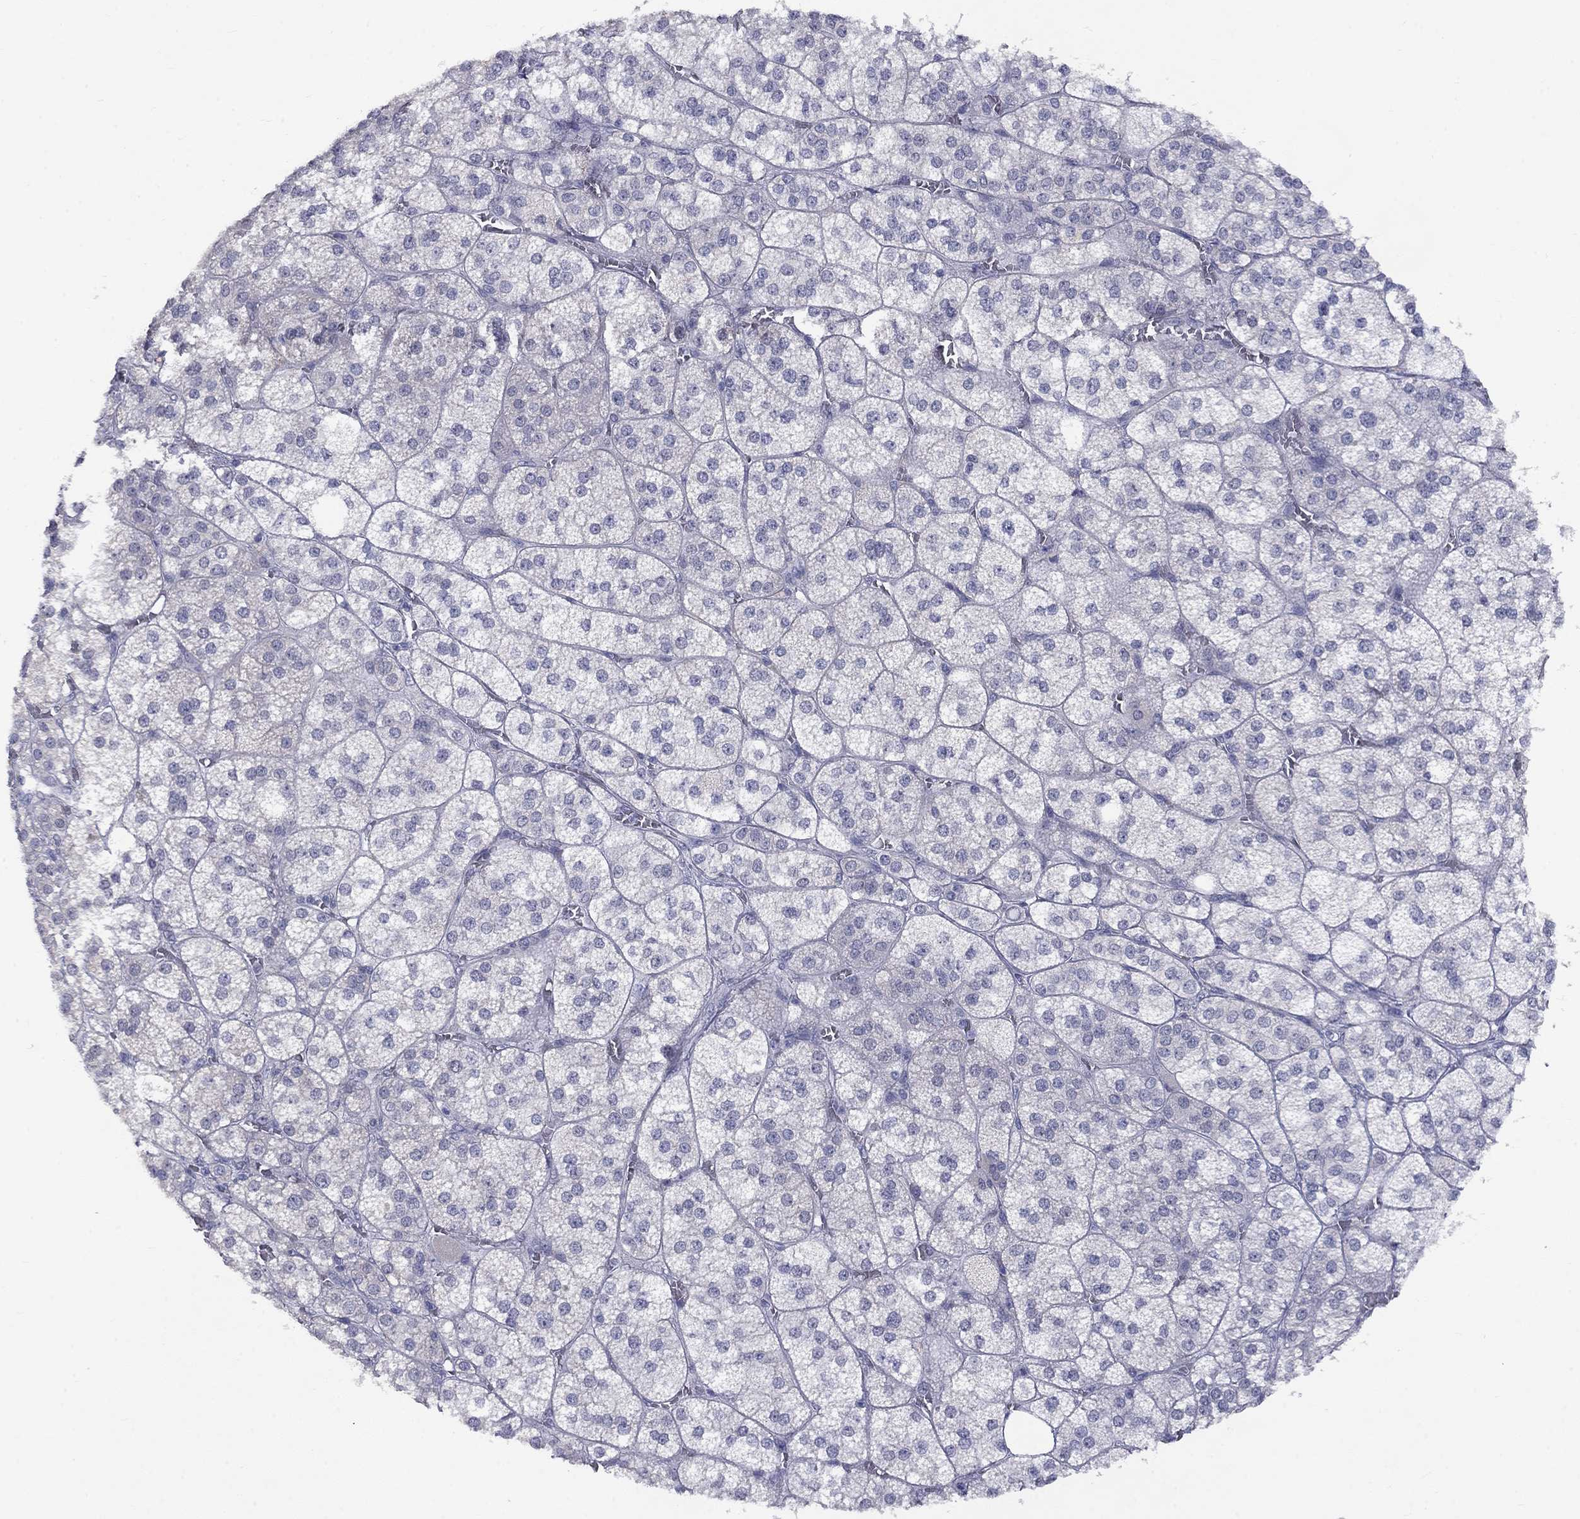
{"staining": {"intensity": "negative", "quantity": "none", "location": "none"}, "tissue": "adrenal gland", "cell_type": "Glandular cells", "image_type": "normal", "snomed": [{"axis": "morphology", "description": "Normal tissue, NOS"}, {"axis": "topography", "description": "Adrenal gland"}], "caption": "High power microscopy micrograph of an IHC micrograph of normal adrenal gland, revealing no significant staining in glandular cells.", "gene": "CACNA1A", "patient": {"sex": "female", "age": 60}}